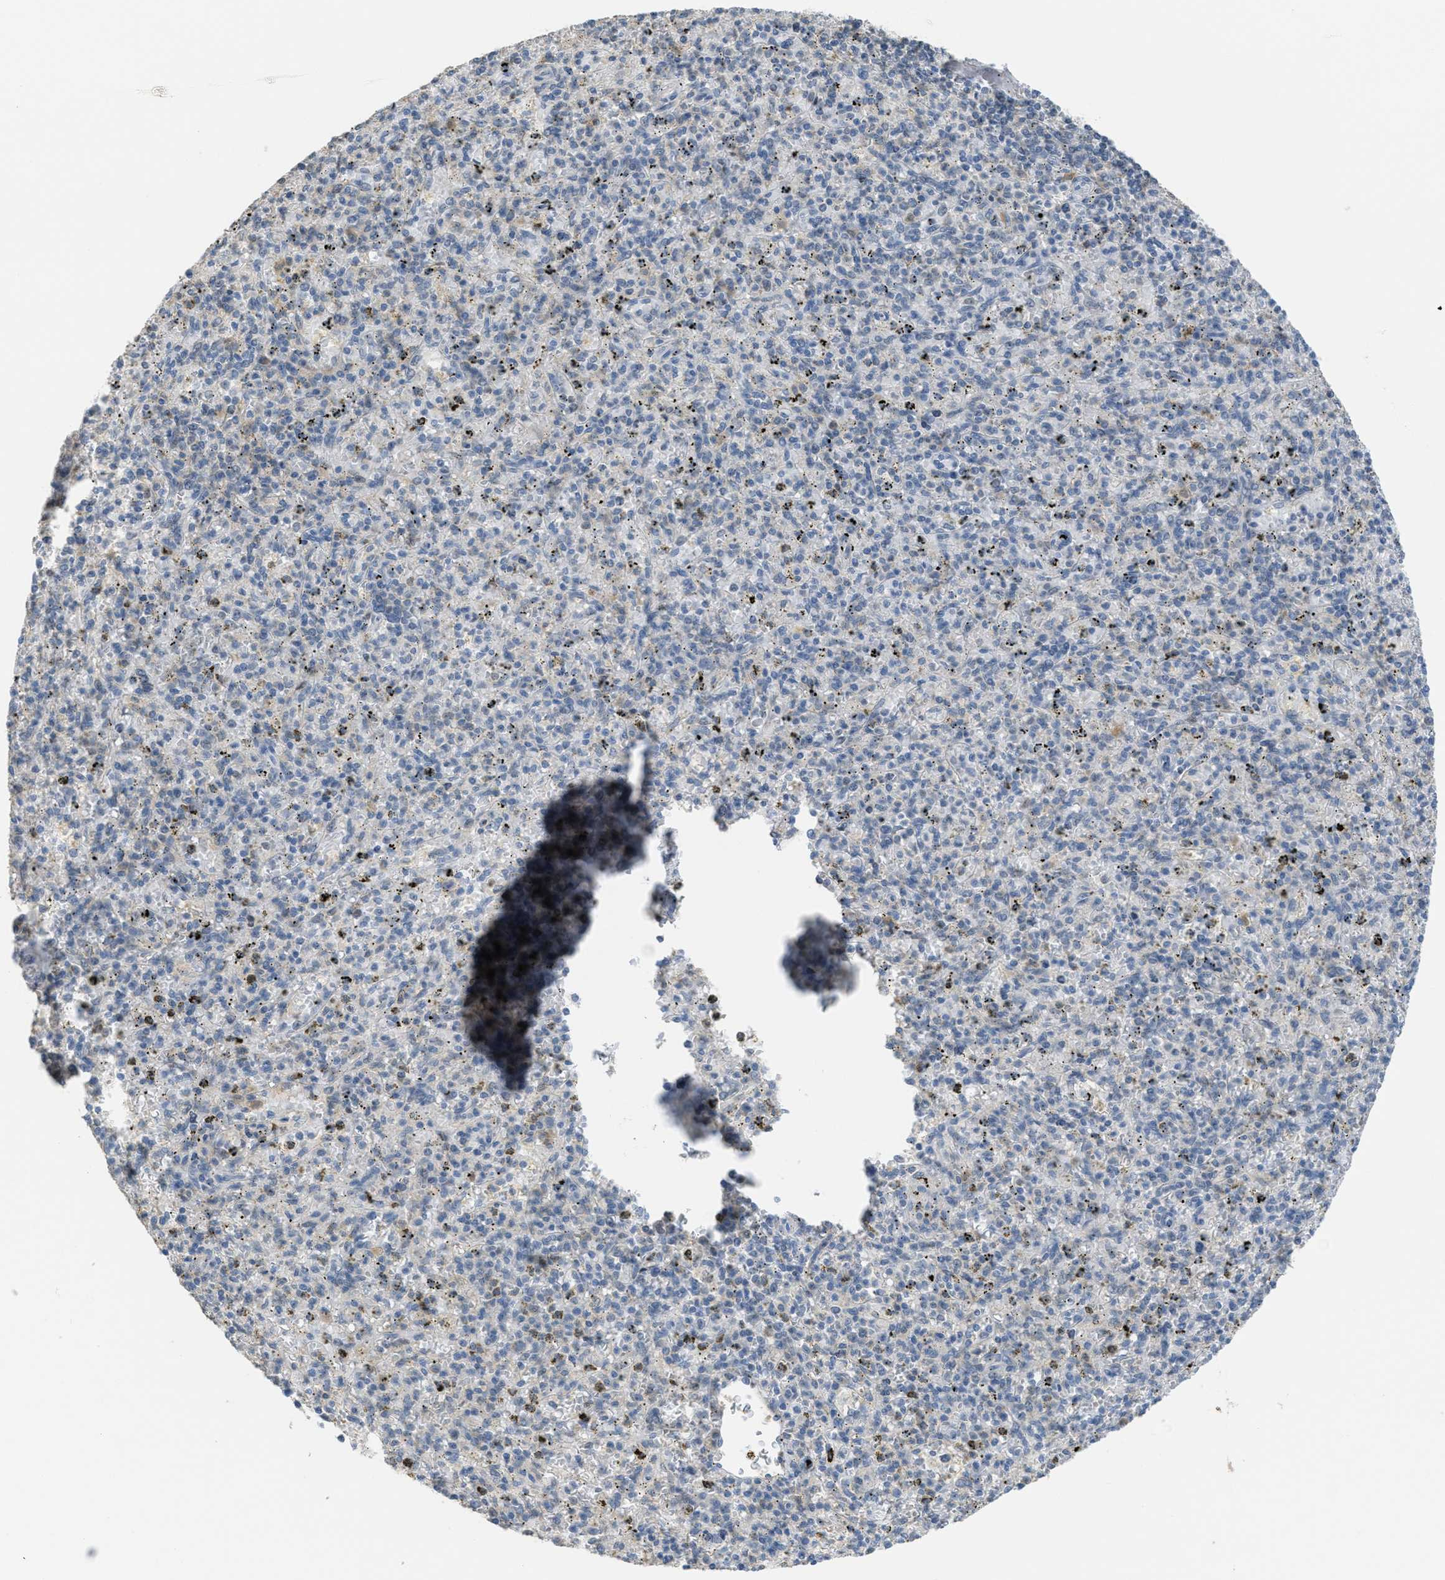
{"staining": {"intensity": "negative", "quantity": "none", "location": "none"}, "tissue": "spleen", "cell_type": "Cells in red pulp", "image_type": "normal", "snomed": [{"axis": "morphology", "description": "Normal tissue, NOS"}, {"axis": "topography", "description": "Spleen"}], "caption": "DAB (3,3'-diaminobenzidine) immunohistochemical staining of benign spleen shows no significant positivity in cells in red pulp. (Stains: DAB (3,3'-diaminobenzidine) immunohistochemistry with hematoxylin counter stain, Microscopy: brightfield microscopy at high magnification).", "gene": "SFXN2", "patient": {"sex": "male", "age": 72}}